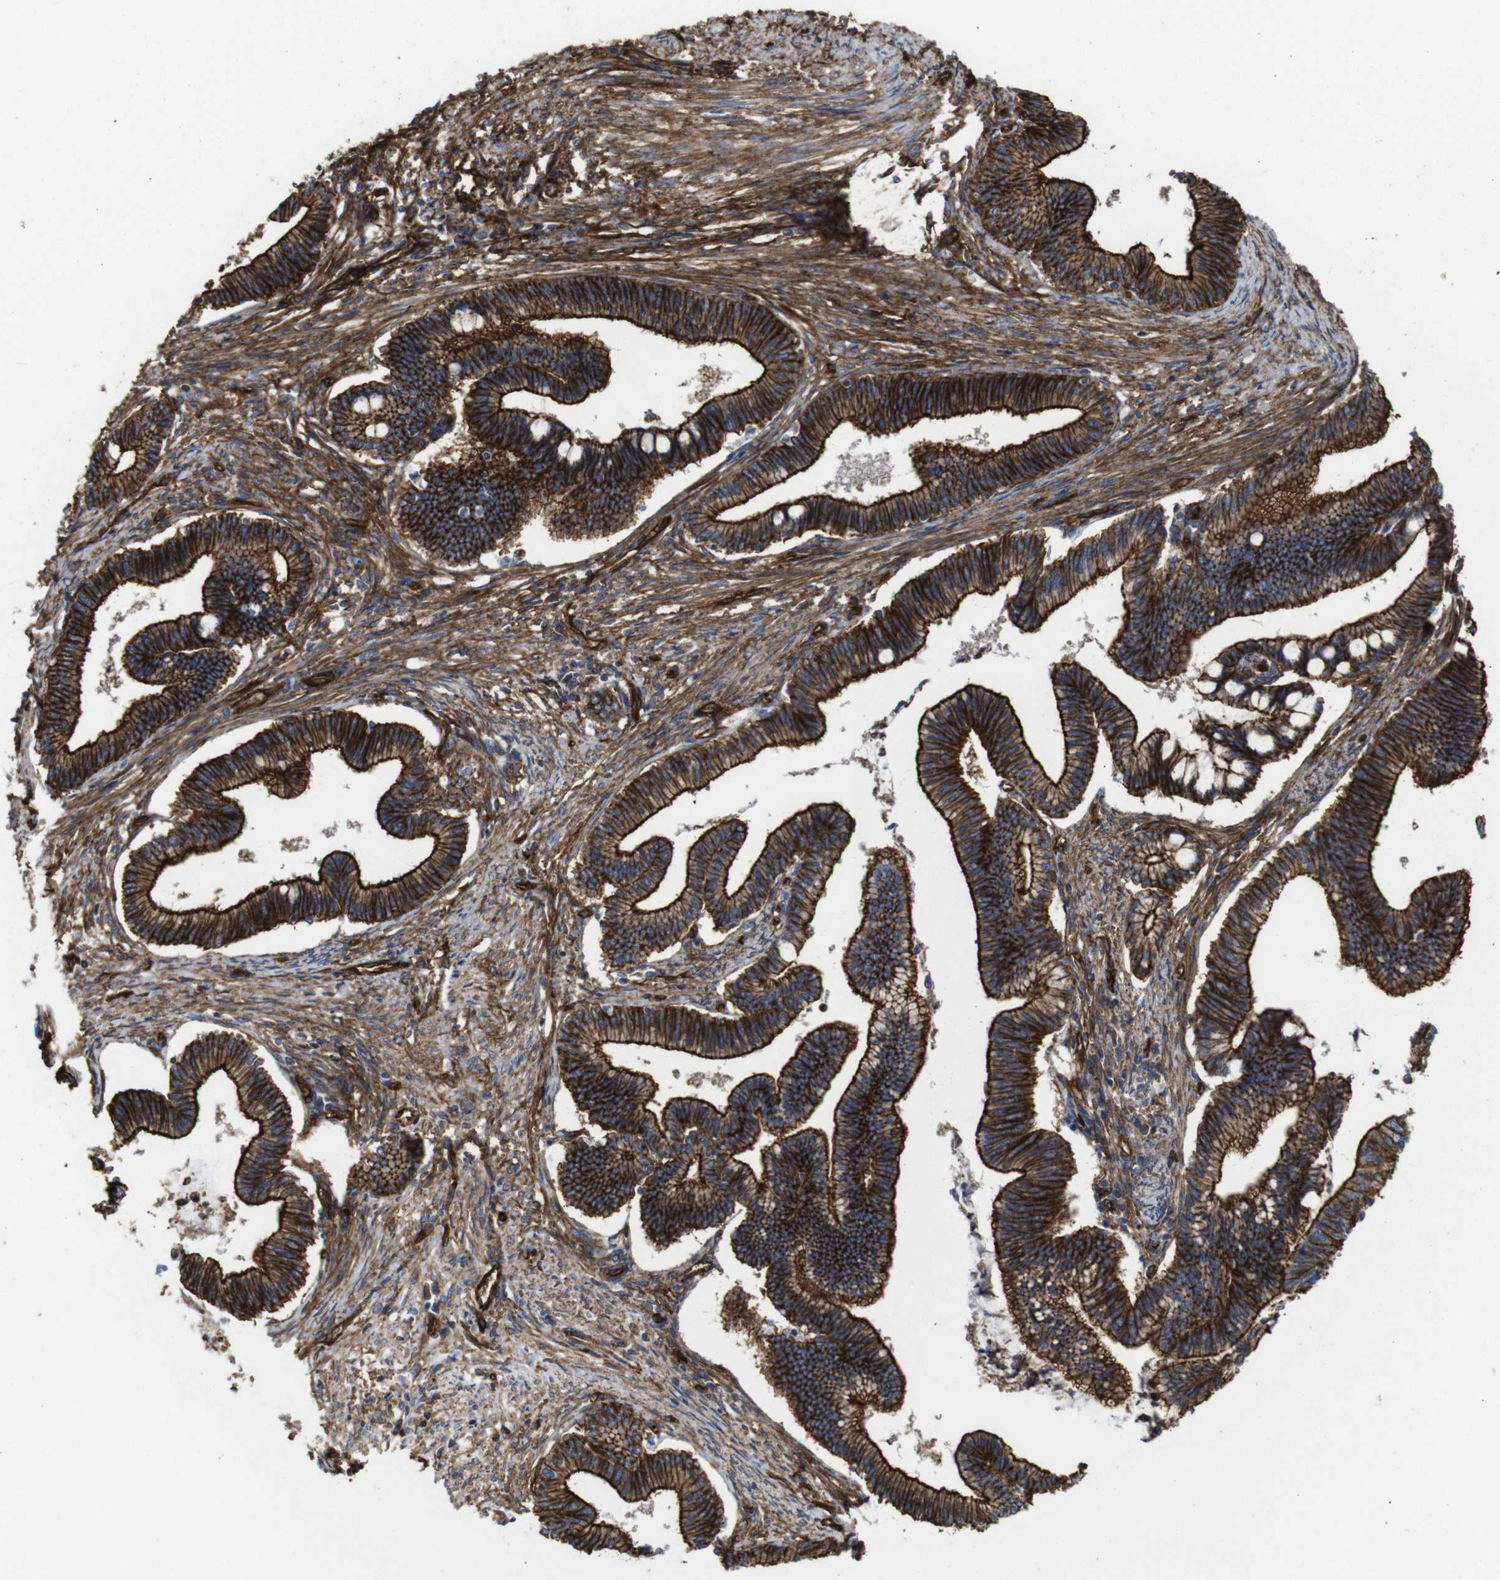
{"staining": {"intensity": "strong", "quantity": ">75%", "location": "cytoplasmic/membranous"}, "tissue": "cervical cancer", "cell_type": "Tumor cells", "image_type": "cancer", "snomed": [{"axis": "morphology", "description": "Adenocarcinoma, NOS"}, {"axis": "topography", "description": "Cervix"}], "caption": "Immunohistochemistry (IHC) staining of adenocarcinoma (cervical), which exhibits high levels of strong cytoplasmic/membranous positivity in approximately >75% of tumor cells indicating strong cytoplasmic/membranous protein positivity. The staining was performed using DAB (brown) for protein detection and nuclei were counterstained in hematoxylin (blue).", "gene": "SPTBN1", "patient": {"sex": "female", "age": 36}}